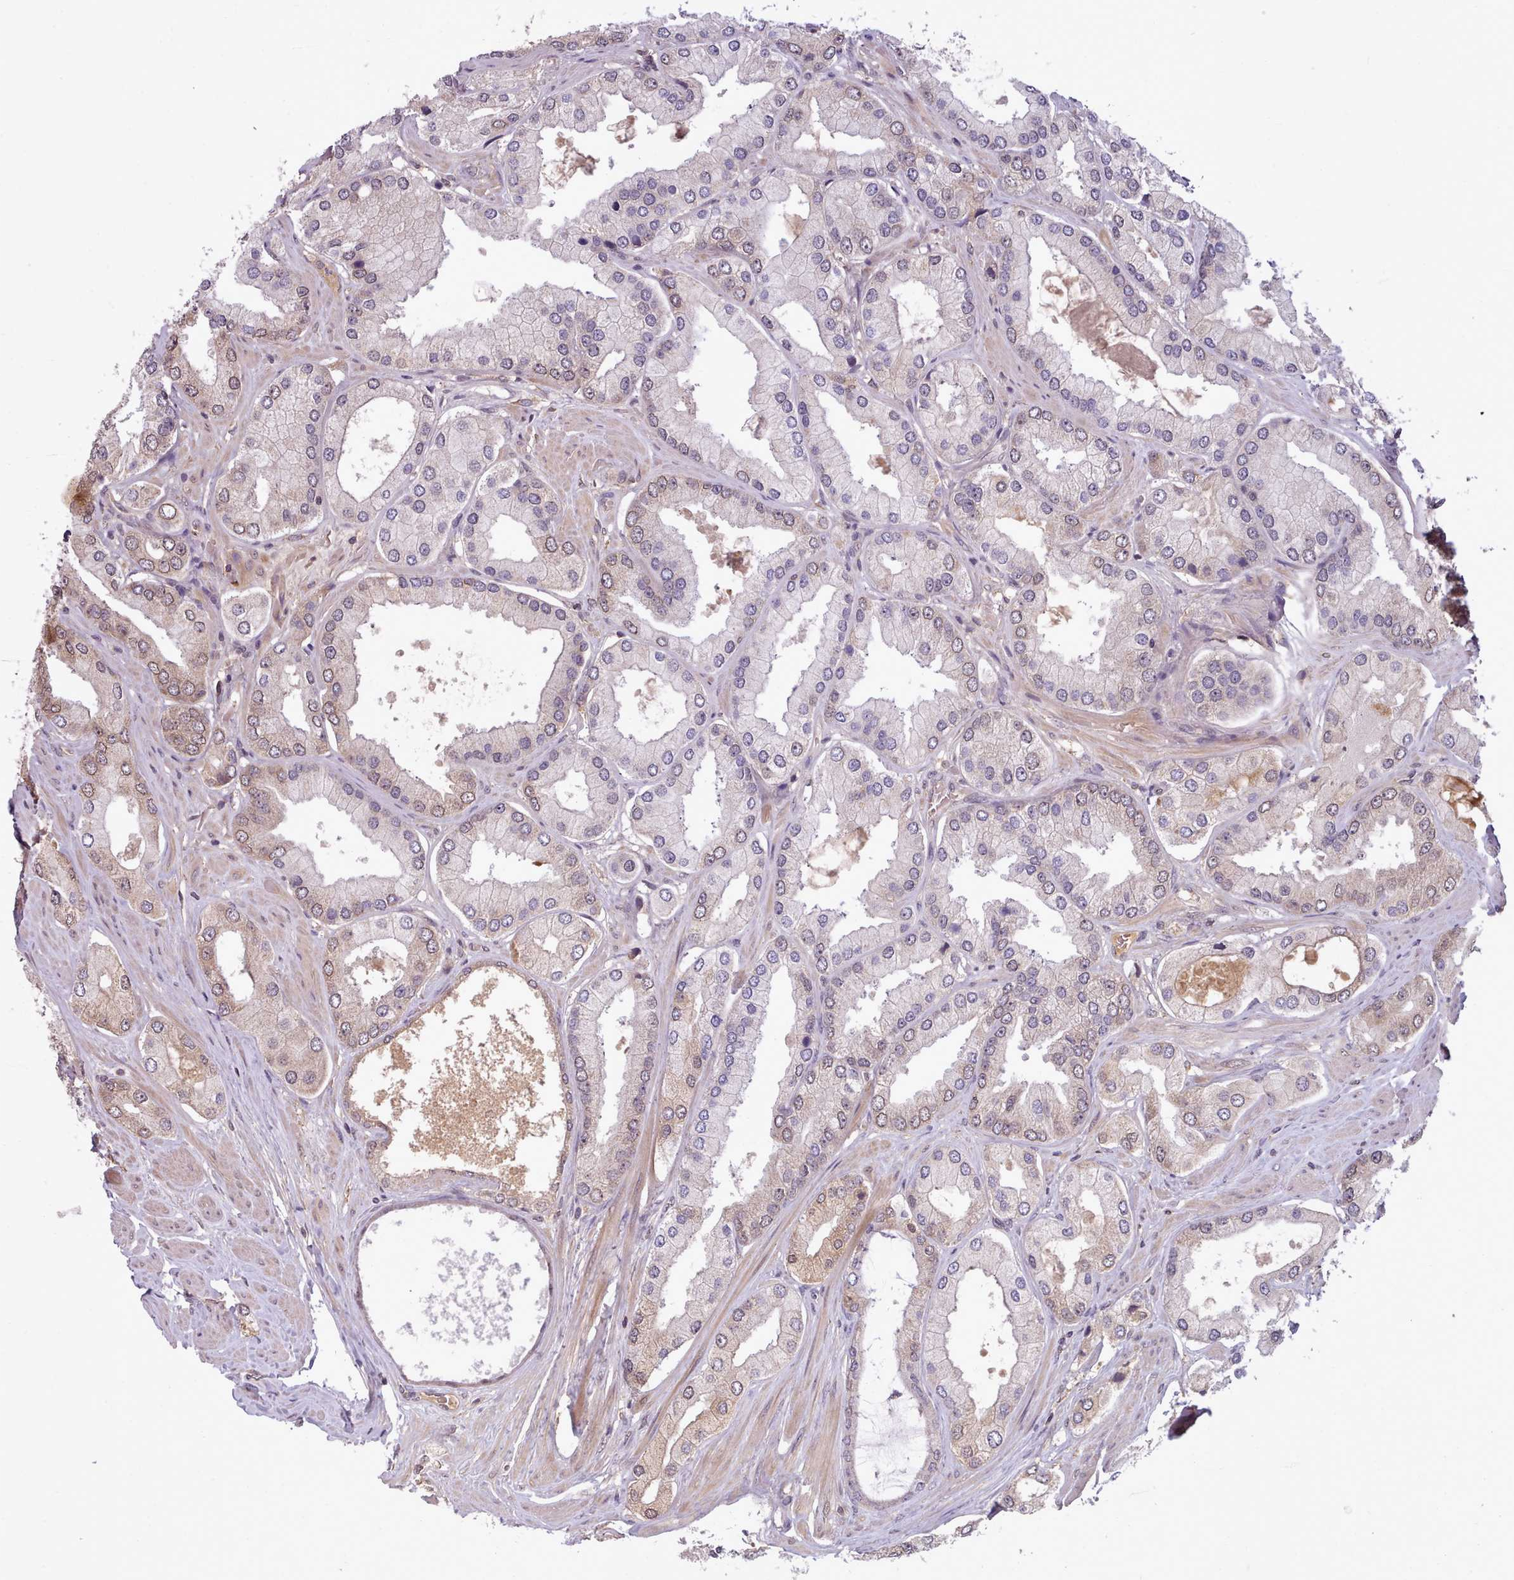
{"staining": {"intensity": "weak", "quantity": "25%-75%", "location": "cytoplasmic/membranous,nuclear"}, "tissue": "prostate cancer", "cell_type": "Tumor cells", "image_type": "cancer", "snomed": [{"axis": "morphology", "description": "Adenocarcinoma, Low grade"}, {"axis": "topography", "description": "Prostate"}], "caption": "Weak cytoplasmic/membranous and nuclear expression for a protein is seen in about 25%-75% of tumor cells of prostate adenocarcinoma (low-grade) using immunohistochemistry (IHC).", "gene": "PIP4P1", "patient": {"sex": "male", "age": 42}}